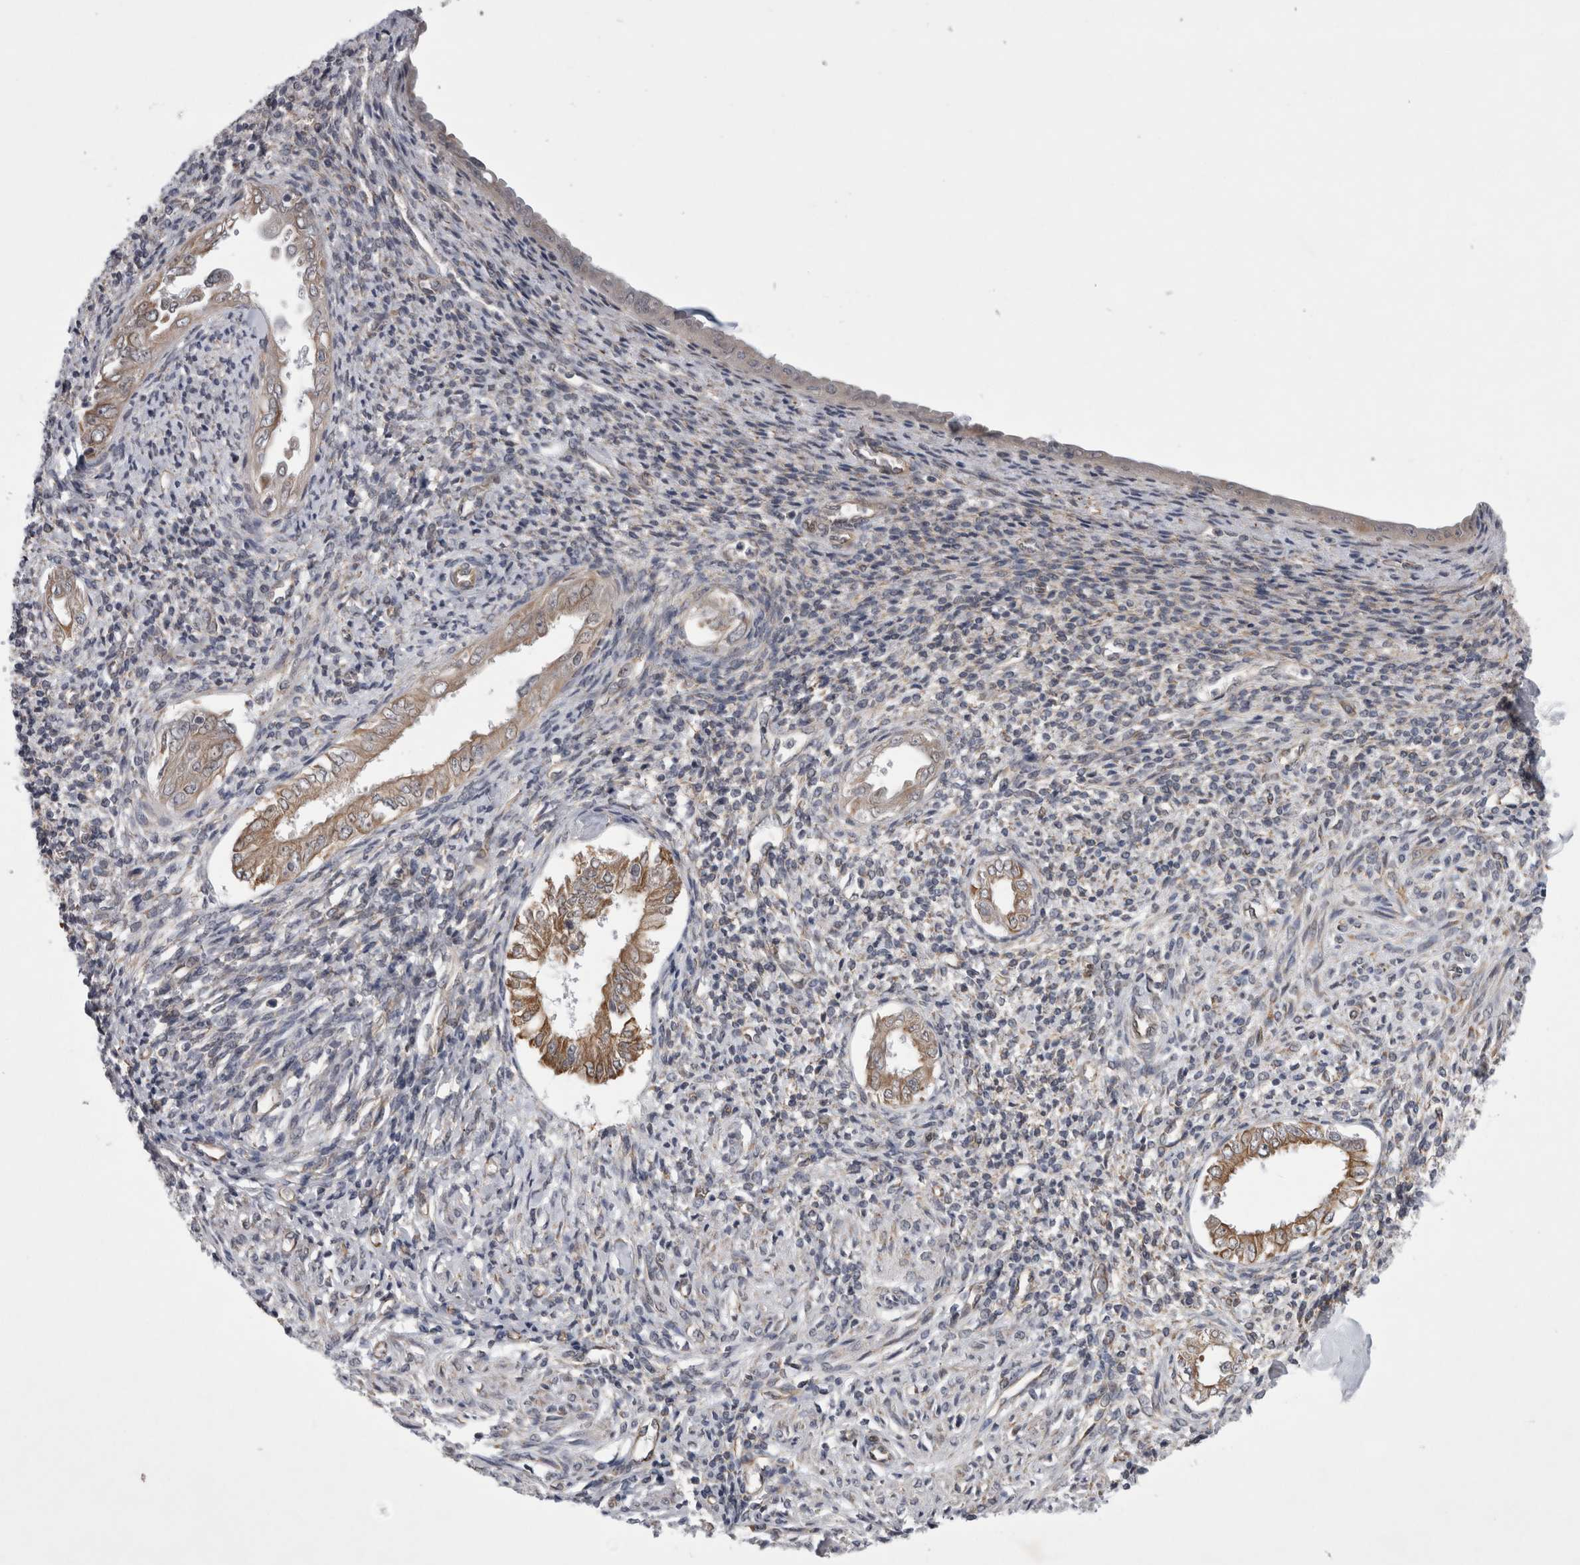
{"staining": {"intensity": "negative", "quantity": "none", "location": "none"}, "tissue": "endometrium", "cell_type": "Cells in endometrial stroma", "image_type": "normal", "snomed": [{"axis": "morphology", "description": "Normal tissue, NOS"}, {"axis": "topography", "description": "Endometrium"}], "caption": "Immunohistochemistry photomicrograph of normal endometrium: endometrium stained with DAB (3,3'-diaminobenzidine) displays no significant protein staining in cells in endometrial stroma.", "gene": "PARP11", "patient": {"sex": "female", "age": 66}}